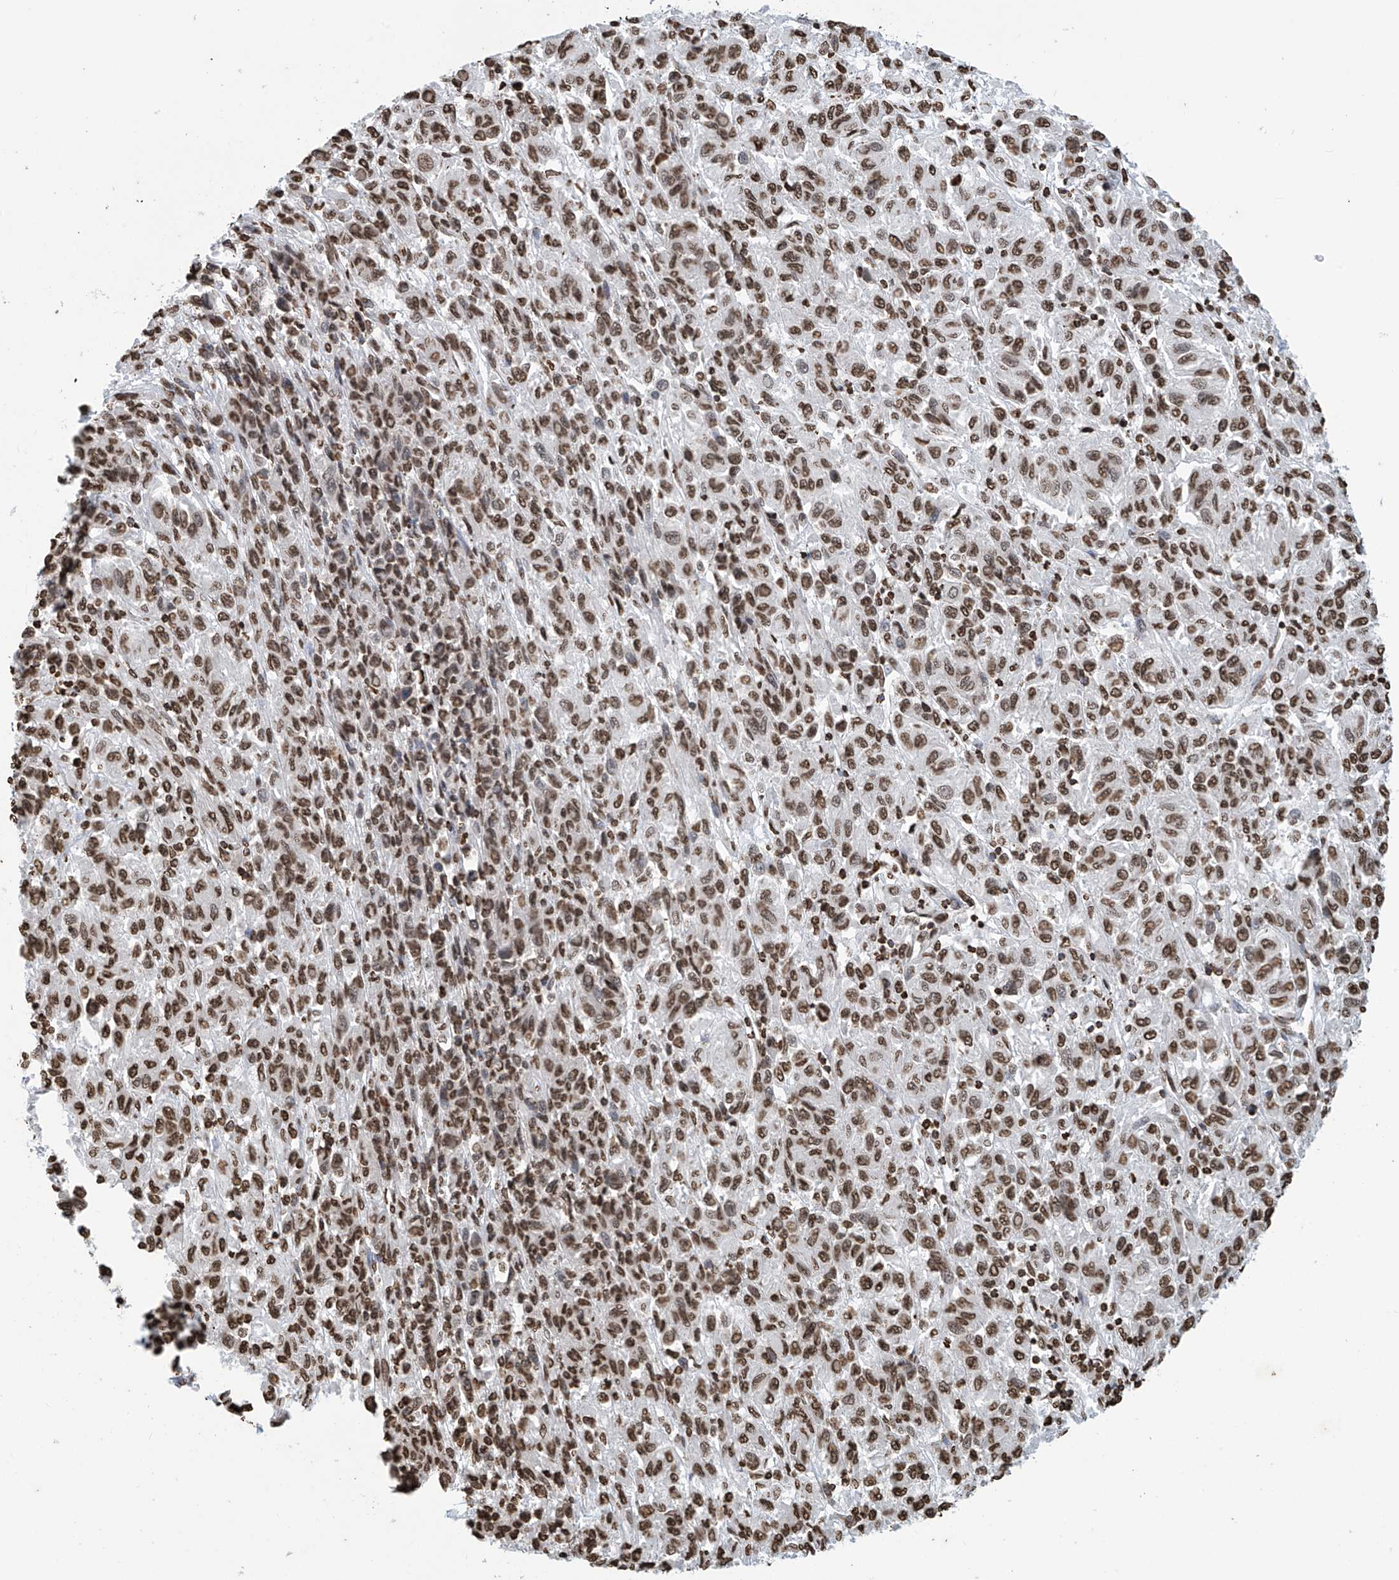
{"staining": {"intensity": "moderate", "quantity": ">75%", "location": "nuclear"}, "tissue": "melanoma", "cell_type": "Tumor cells", "image_type": "cancer", "snomed": [{"axis": "morphology", "description": "Malignant melanoma, Metastatic site"}, {"axis": "topography", "description": "Lung"}], "caption": "Malignant melanoma (metastatic site) stained for a protein shows moderate nuclear positivity in tumor cells.", "gene": "DPPA2", "patient": {"sex": "male", "age": 64}}